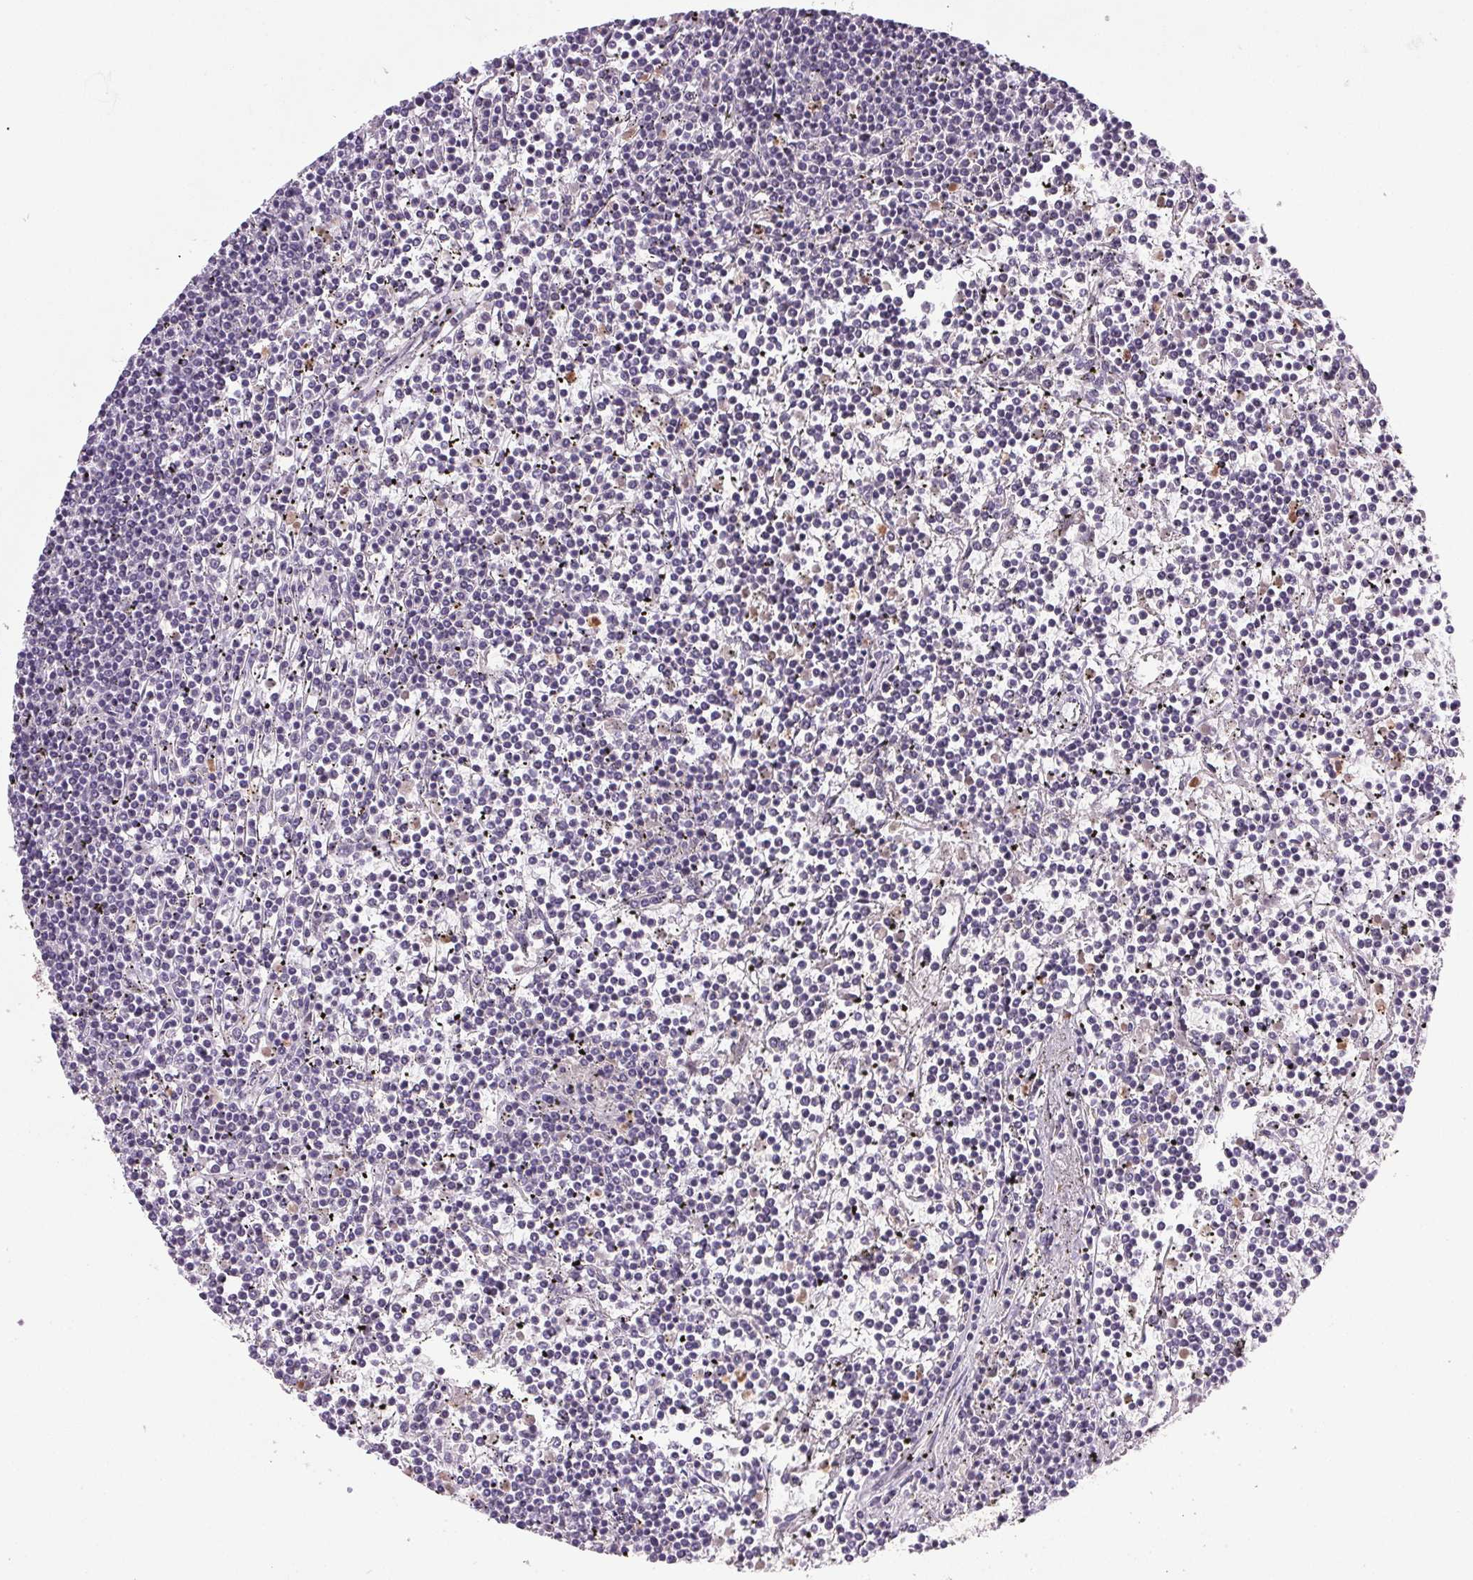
{"staining": {"intensity": "negative", "quantity": "none", "location": "none"}, "tissue": "lymphoma", "cell_type": "Tumor cells", "image_type": "cancer", "snomed": [{"axis": "morphology", "description": "Malignant lymphoma, non-Hodgkin's type, Low grade"}, {"axis": "topography", "description": "Spleen"}], "caption": "Photomicrograph shows no protein staining in tumor cells of lymphoma tissue.", "gene": "TRDN", "patient": {"sex": "female", "age": 19}}